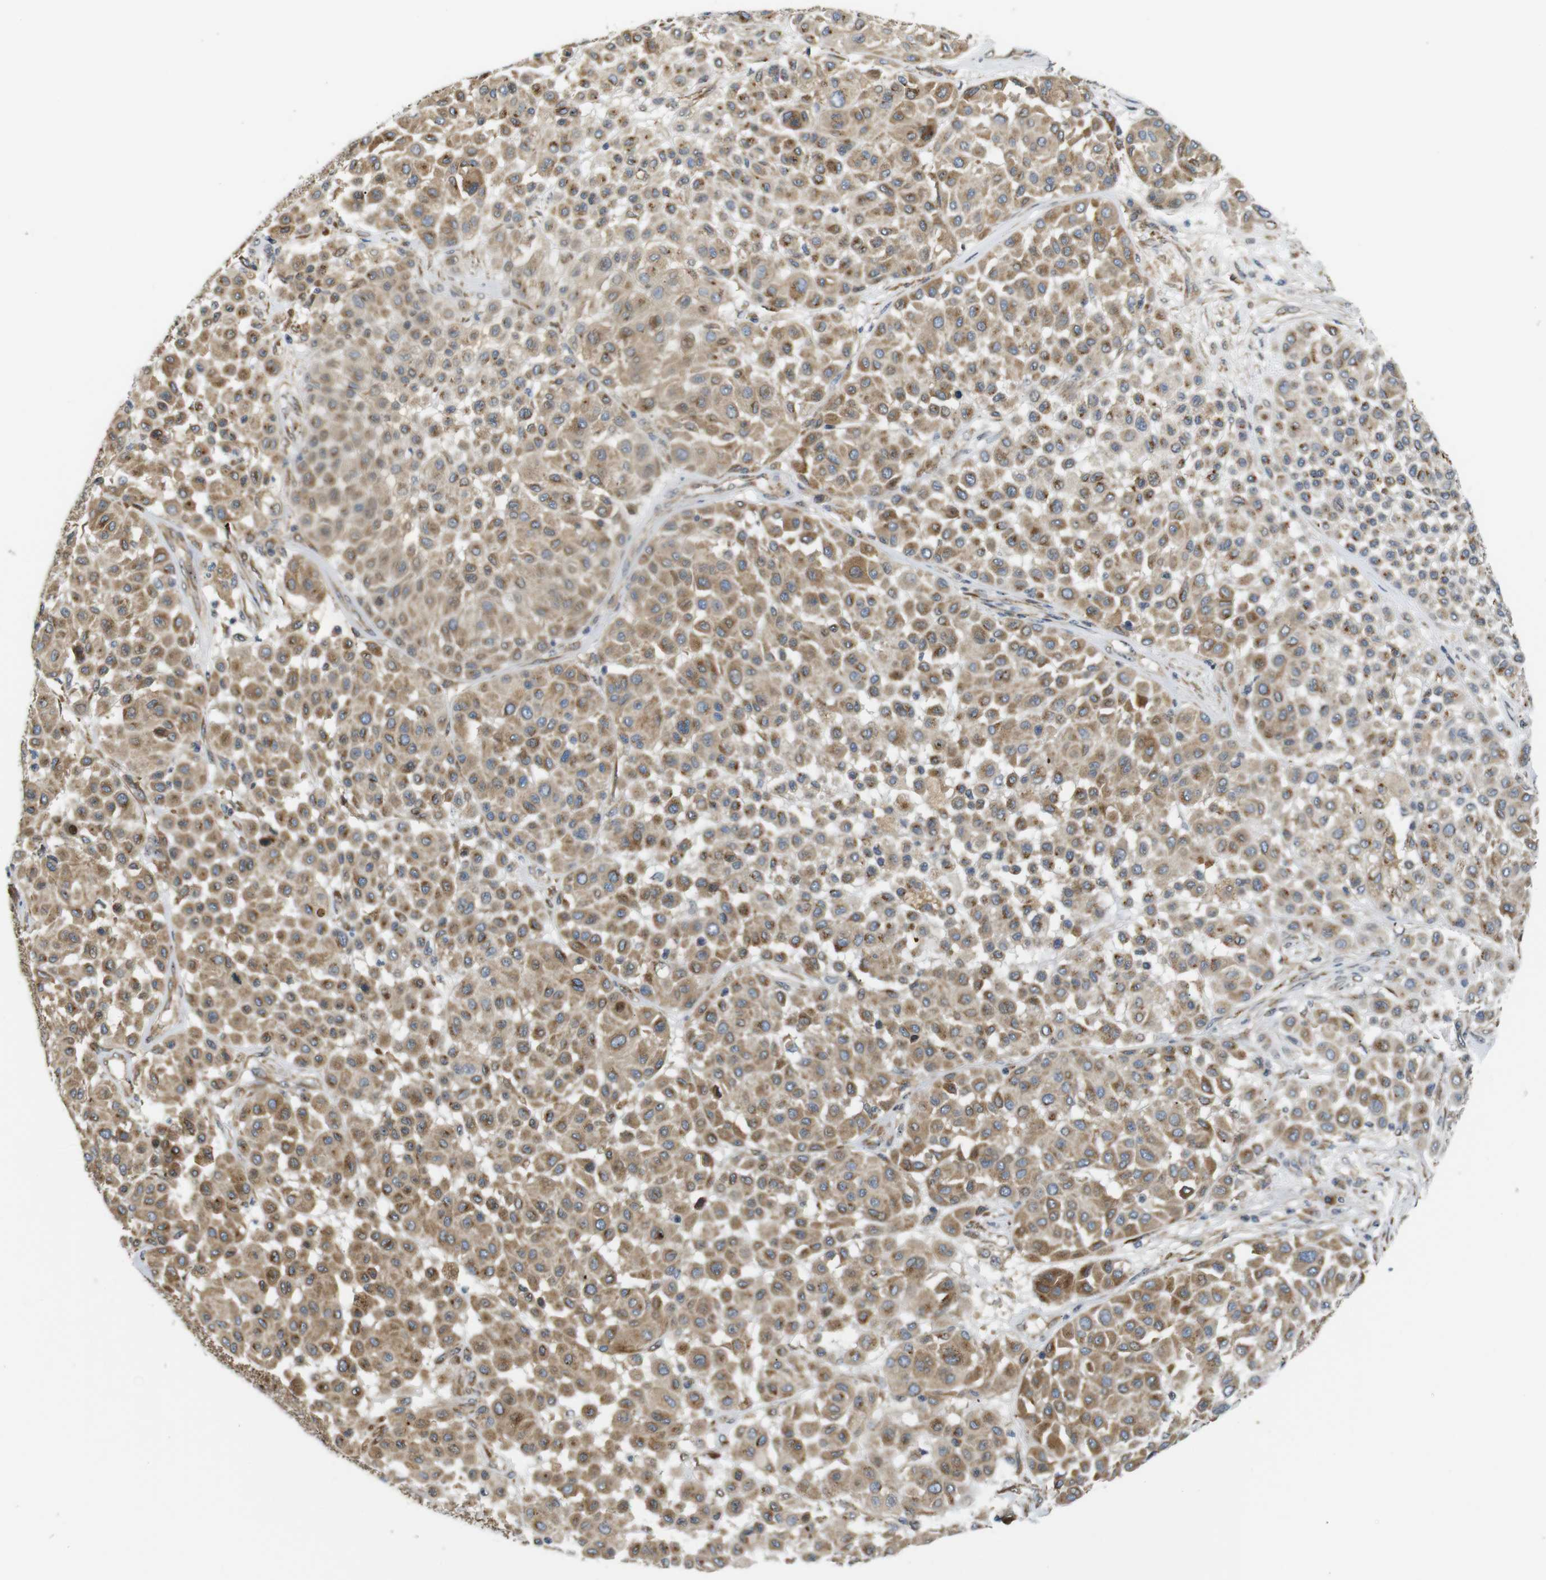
{"staining": {"intensity": "moderate", "quantity": ">75%", "location": "cytoplasmic/membranous"}, "tissue": "melanoma", "cell_type": "Tumor cells", "image_type": "cancer", "snomed": [{"axis": "morphology", "description": "Malignant melanoma, Metastatic site"}, {"axis": "topography", "description": "Soft tissue"}], "caption": "Human melanoma stained with a brown dye demonstrates moderate cytoplasmic/membranous positive positivity in about >75% of tumor cells.", "gene": "TMEM143", "patient": {"sex": "male", "age": 41}}